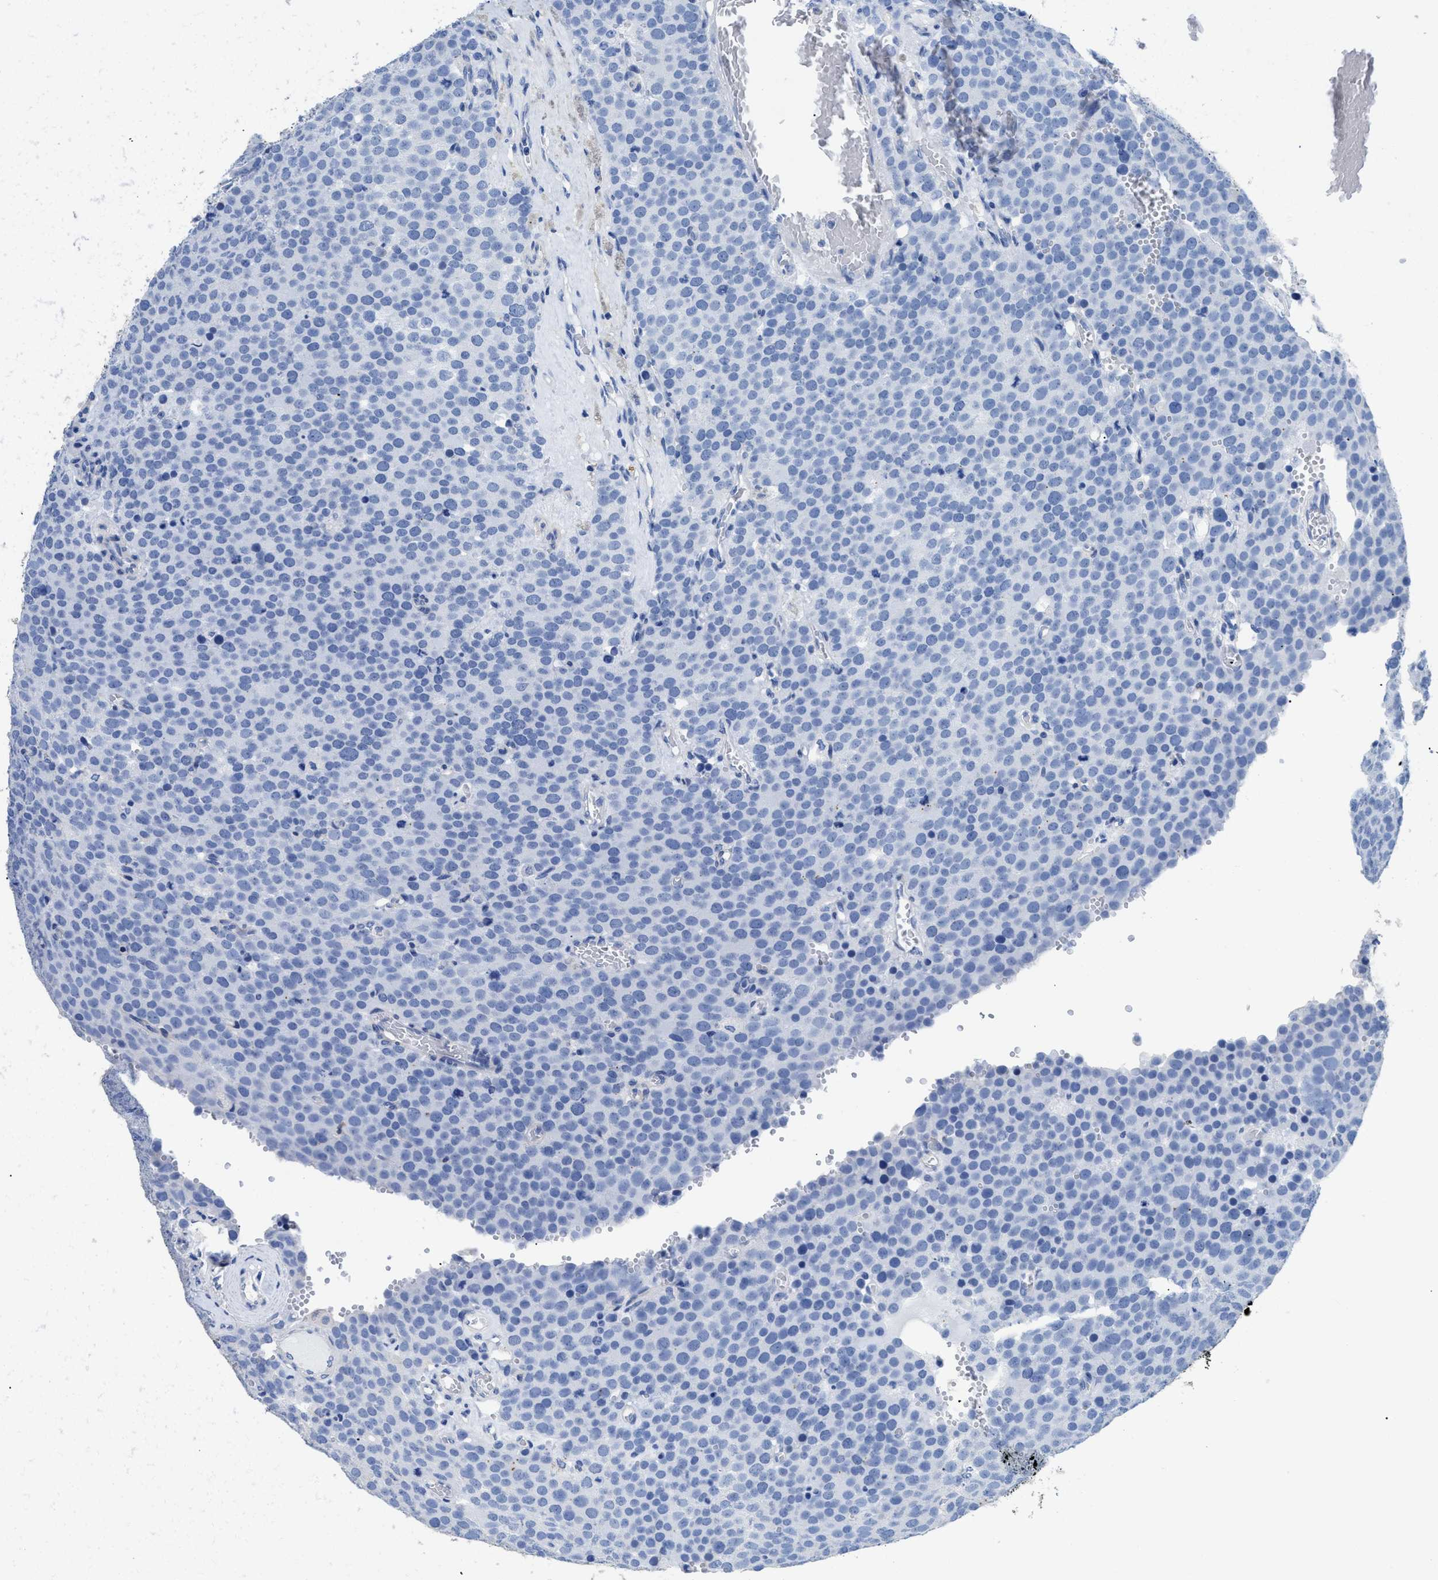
{"staining": {"intensity": "negative", "quantity": "none", "location": "none"}, "tissue": "testis cancer", "cell_type": "Tumor cells", "image_type": "cancer", "snomed": [{"axis": "morphology", "description": "Normal tissue, NOS"}, {"axis": "morphology", "description": "Seminoma, NOS"}, {"axis": "topography", "description": "Testis"}], "caption": "Immunohistochemistry (IHC) histopathology image of neoplastic tissue: testis seminoma stained with DAB (3,3'-diaminobenzidine) shows no significant protein expression in tumor cells.", "gene": "DLC1", "patient": {"sex": "male", "age": 71}}